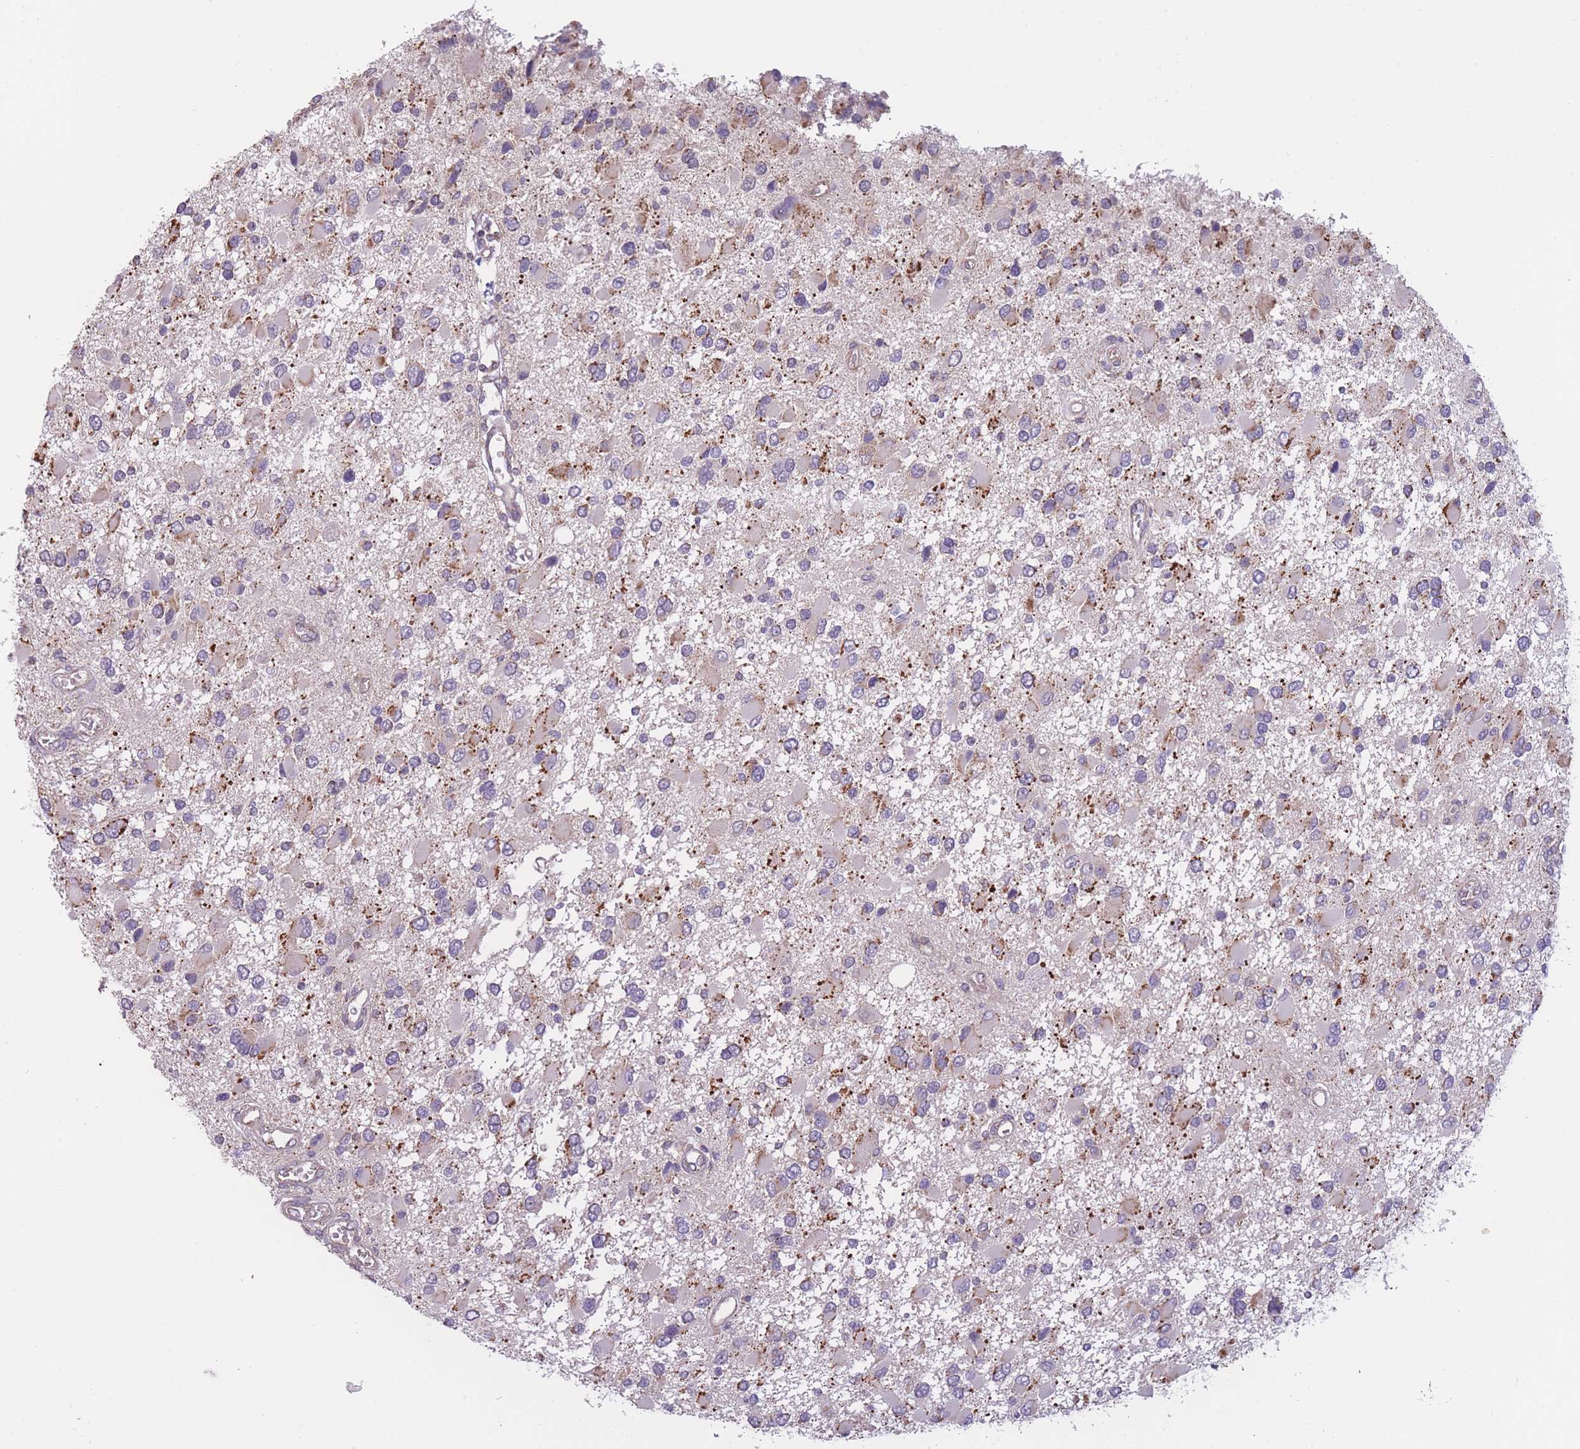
{"staining": {"intensity": "moderate", "quantity": "<25%", "location": "cytoplasmic/membranous"}, "tissue": "glioma", "cell_type": "Tumor cells", "image_type": "cancer", "snomed": [{"axis": "morphology", "description": "Glioma, malignant, High grade"}, {"axis": "topography", "description": "Brain"}], "caption": "An image showing moderate cytoplasmic/membranous positivity in about <25% of tumor cells in malignant glioma (high-grade), as visualized by brown immunohistochemical staining.", "gene": "MRPS18C", "patient": {"sex": "male", "age": 53}}